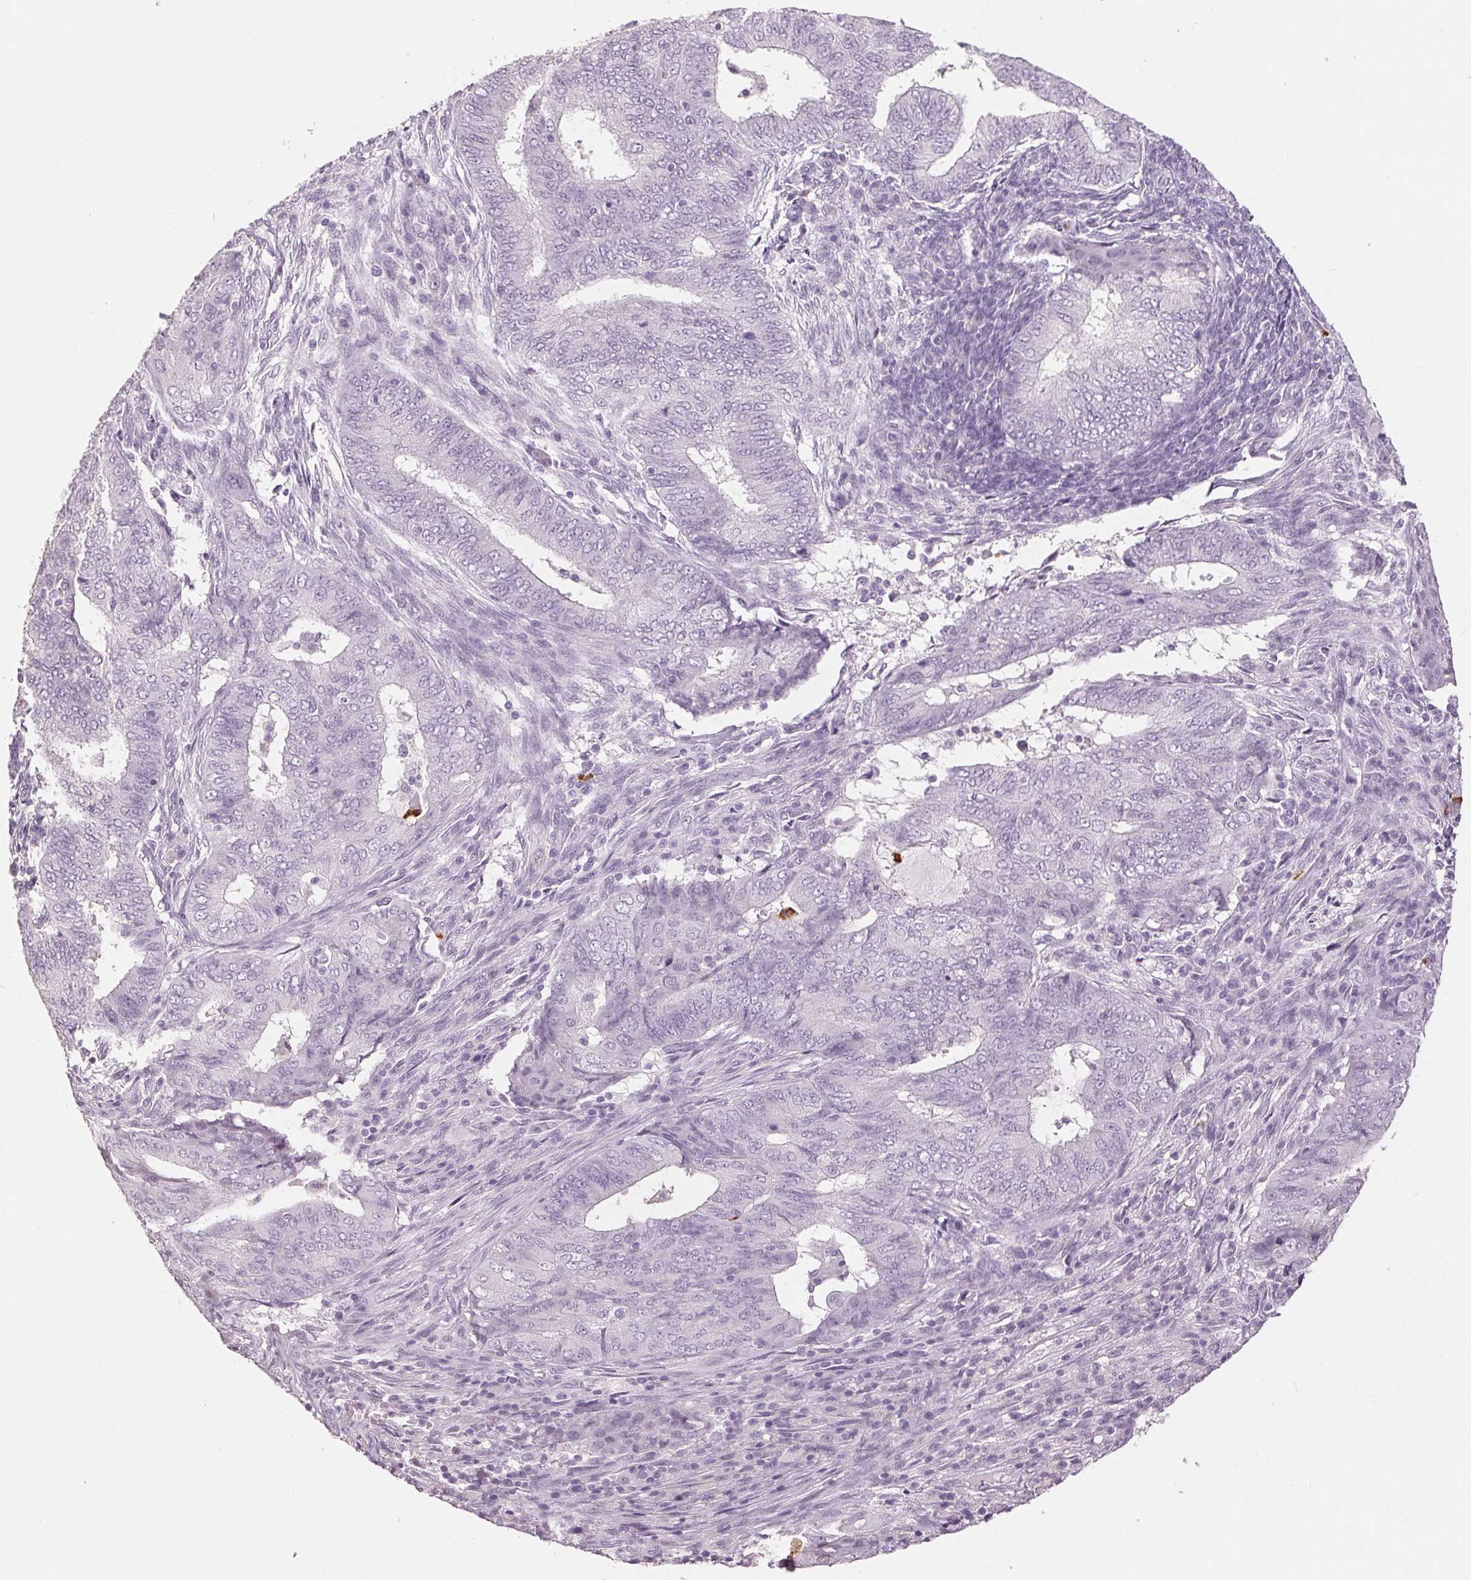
{"staining": {"intensity": "negative", "quantity": "none", "location": "none"}, "tissue": "endometrial cancer", "cell_type": "Tumor cells", "image_type": "cancer", "snomed": [{"axis": "morphology", "description": "Adenocarcinoma, NOS"}, {"axis": "topography", "description": "Endometrium"}], "caption": "The immunohistochemistry (IHC) histopathology image has no significant expression in tumor cells of endometrial adenocarcinoma tissue. The staining is performed using DAB brown chromogen with nuclei counter-stained in using hematoxylin.", "gene": "LTF", "patient": {"sex": "female", "age": 62}}